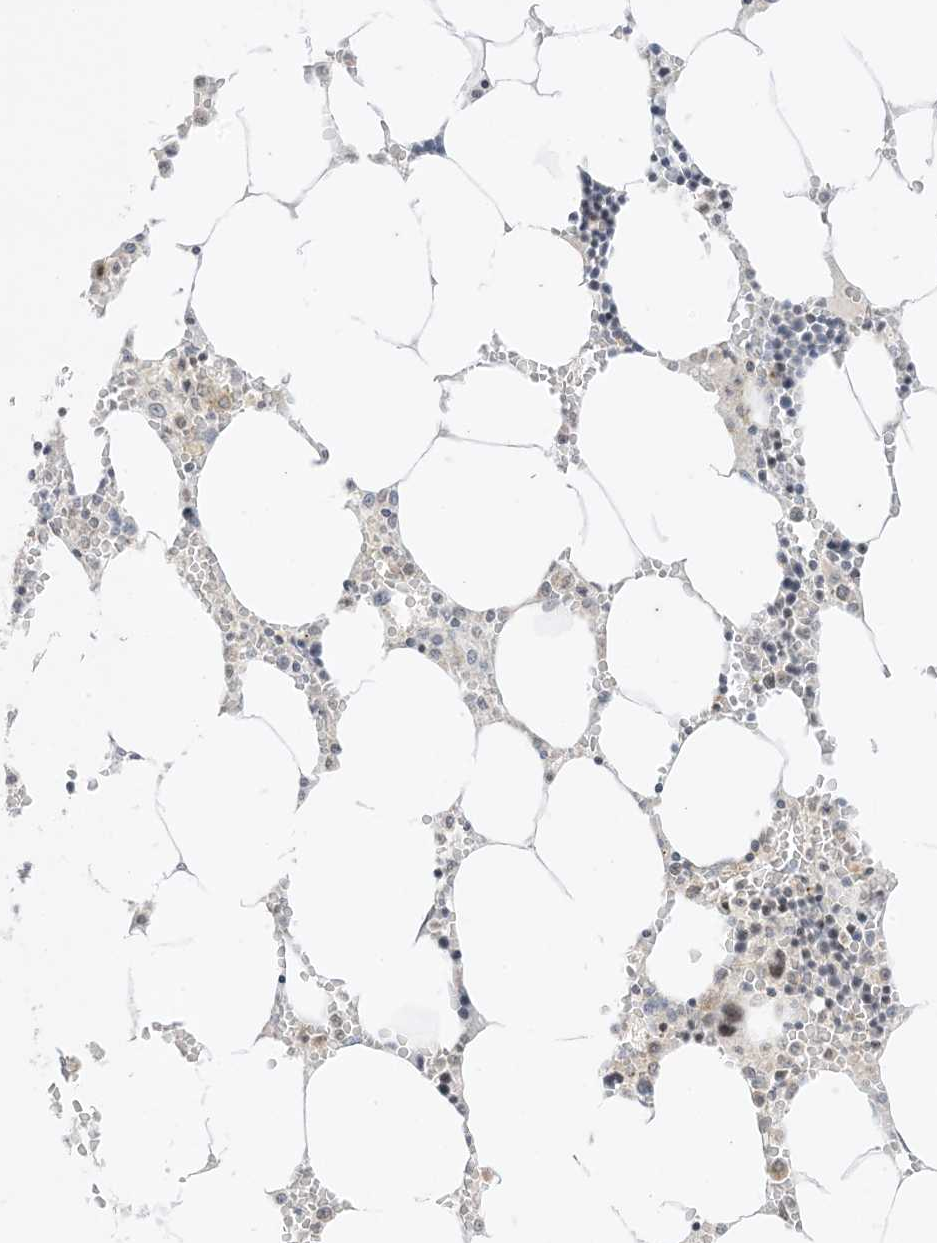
{"staining": {"intensity": "moderate", "quantity": "25%-75%", "location": "cytoplasmic/membranous"}, "tissue": "bone marrow", "cell_type": "Hematopoietic cells", "image_type": "normal", "snomed": [{"axis": "morphology", "description": "Normal tissue, NOS"}, {"axis": "topography", "description": "Bone marrow"}], "caption": "IHC (DAB) staining of benign human bone marrow reveals moderate cytoplasmic/membranous protein staining in approximately 25%-75% of hematopoietic cells.", "gene": "RAC1", "patient": {"sex": "male", "age": 70}}